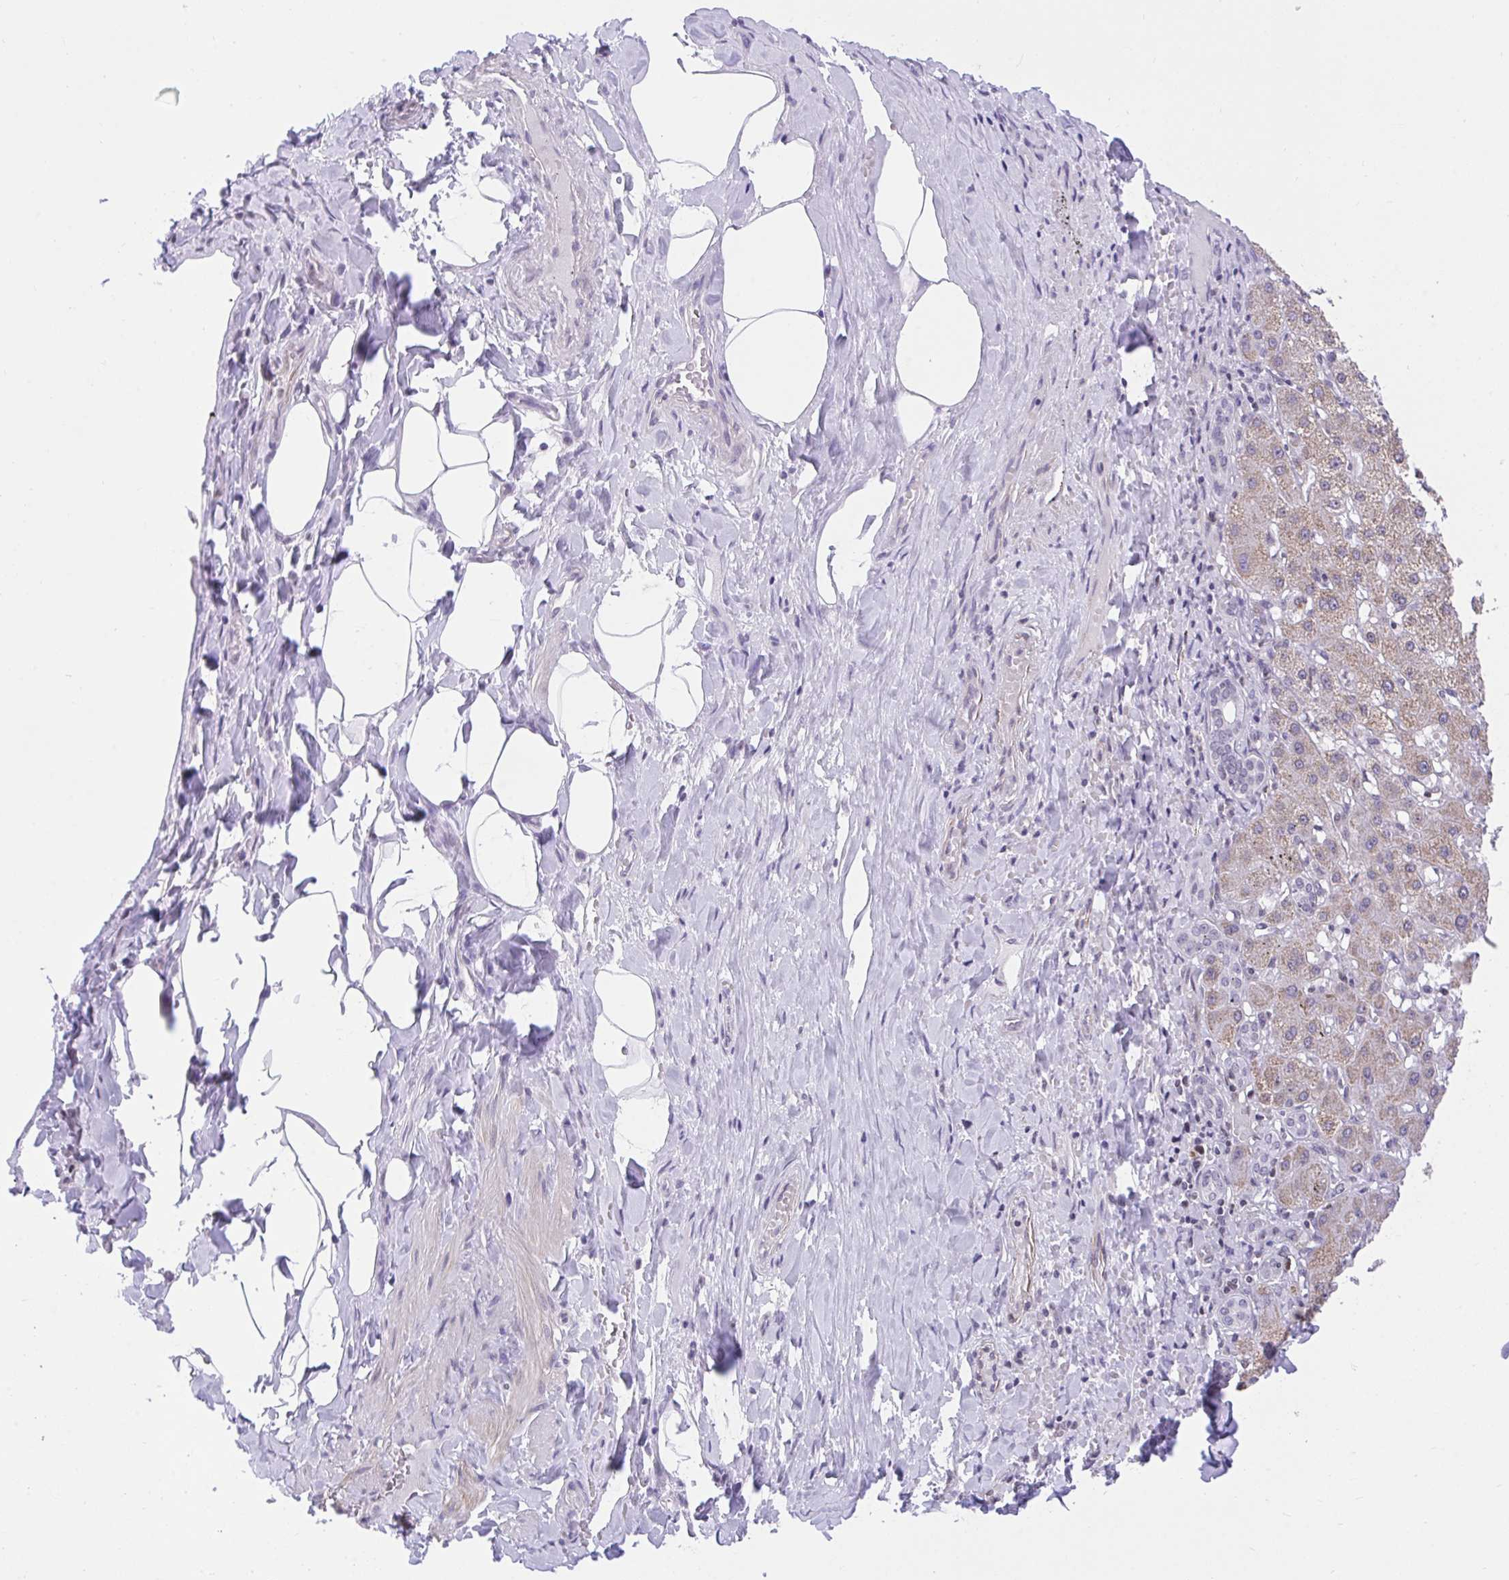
{"staining": {"intensity": "weak", "quantity": ">75%", "location": "cytoplasmic/membranous"}, "tissue": "liver cancer", "cell_type": "Tumor cells", "image_type": "cancer", "snomed": [{"axis": "morphology", "description": "Cholangiocarcinoma"}, {"axis": "topography", "description": "Liver"}], "caption": "Cholangiocarcinoma (liver) stained with DAB immunohistochemistry displays low levels of weak cytoplasmic/membranous expression in approximately >75% of tumor cells.", "gene": "KCNN4", "patient": {"sex": "male", "age": 59}}